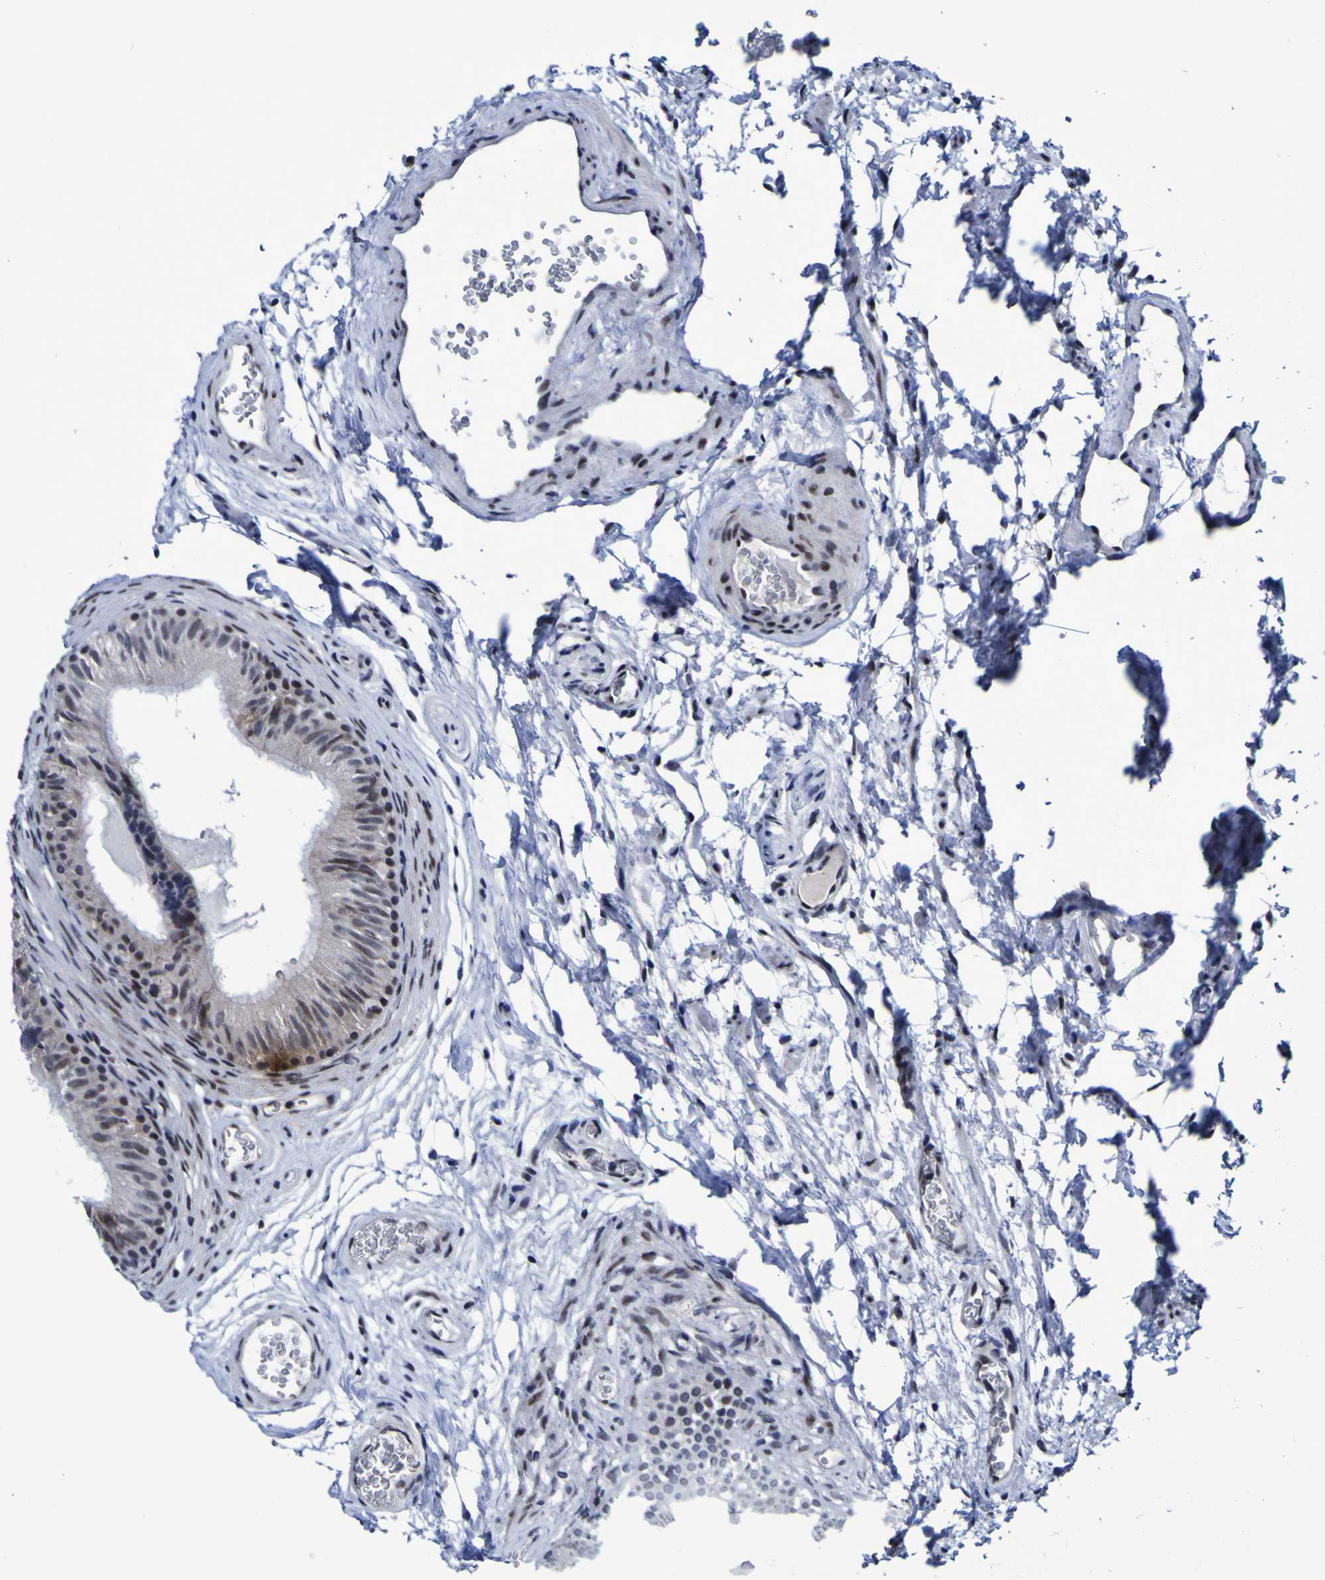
{"staining": {"intensity": "moderate", "quantity": ">75%", "location": "nuclear"}, "tissue": "epididymis", "cell_type": "Glandular cells", "image_type": "normal", "snomed": [{"axis": "morphology", "description": "Normal tissue, NOS"}, {"axis": "topography", "description": "Epididymis"}], "caption": "Immunohistochemistry (IHC) image of benign human epididymis stained for a protein (brown), which shows medium levels of moderate nuclear expression in about >75% of glandular cells.", "gene": "MBD3", "patient": {"sex": "male", "age": 36}}